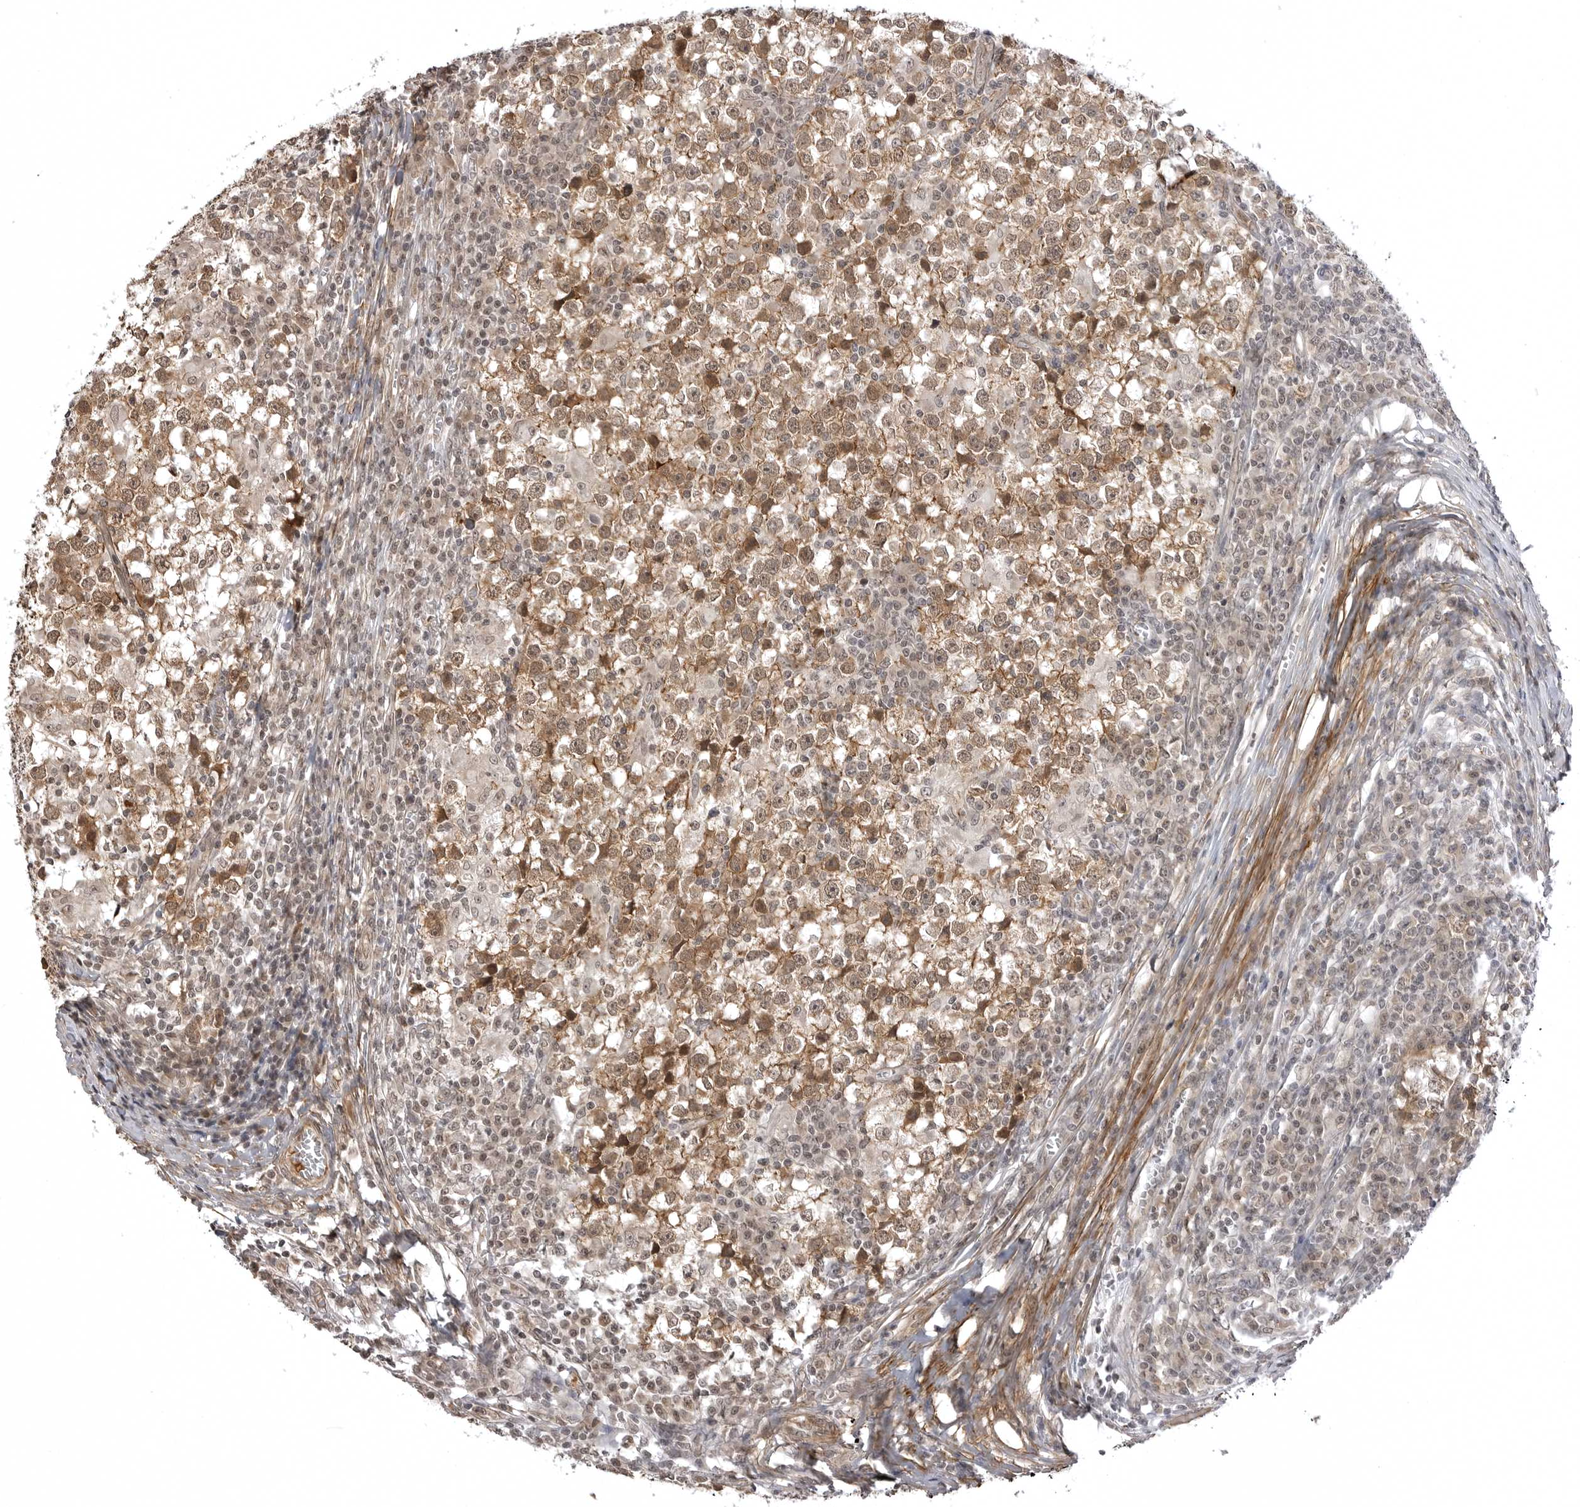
{"staining": {"intensity": "moderate", "quantity": "25%-75%", "location": "cytoplasmic/membranous,nuclear"}, "tissue": "testis cancer", "cell_type": "Tumor cells", "image_type": "cancer", "snomed": [{"axis": "morphology", "description": "Seminoma, NOS"}, {"axis": "topography", "description": "Testis"}], "caption": "The histopathology image shows a brown stain indicating the presence of a protein in the cytoplasmic/membranous and nuclear of tumor cells in testis seminoma.", "gene": "SORBS1", "patient": {"sex": "male", "age": 65}}